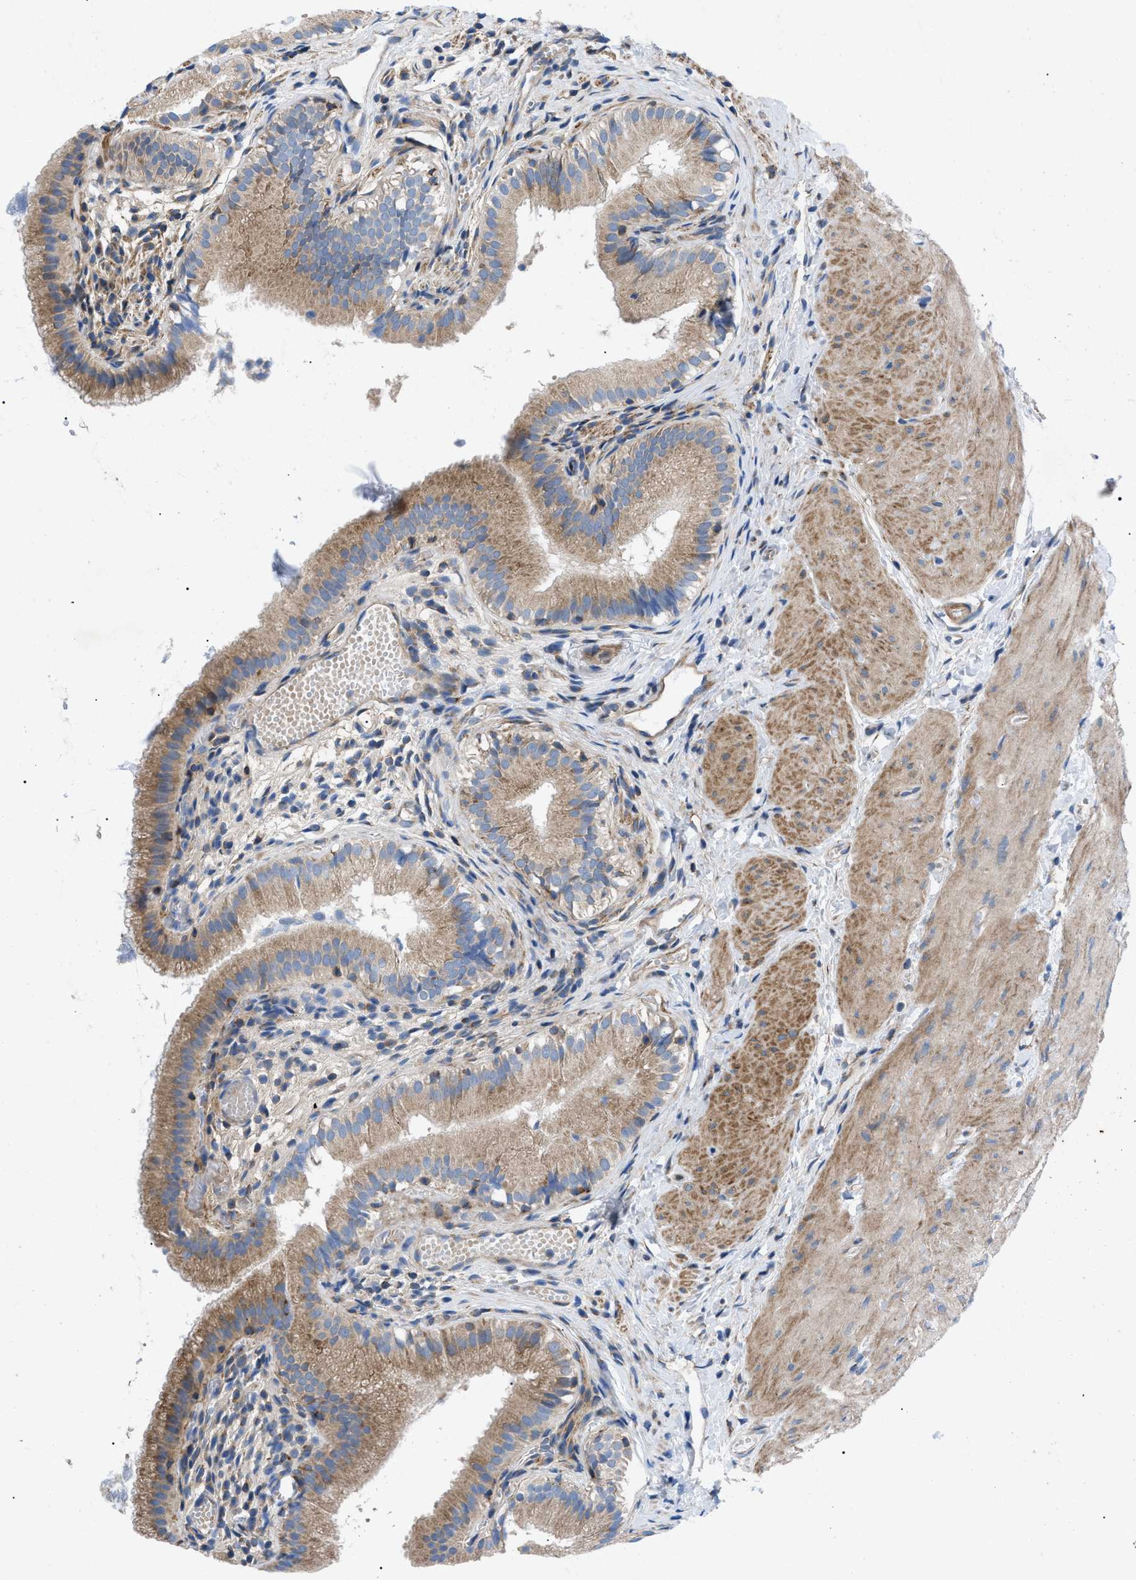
{"staining": {"intensity": "moderate", "quantity": ">75%", "location": "cytoplasmic/membranous"}, "tissue": "gallbladder", "cell_type": "Glandular cells", "image_type": "normal", "snomed": [{"axis": "morphology", "description": "Normal tissue, NOS"}, {"axis": "topography", "description": "Gallbladder"}], "caption": "Glandular cells display moderate cytoplasmic/membranous expression in approximately >75% of cells in benign gallbladder.", "gene": "HSPB8", "patient": {"sex": "female", "age": 26}}